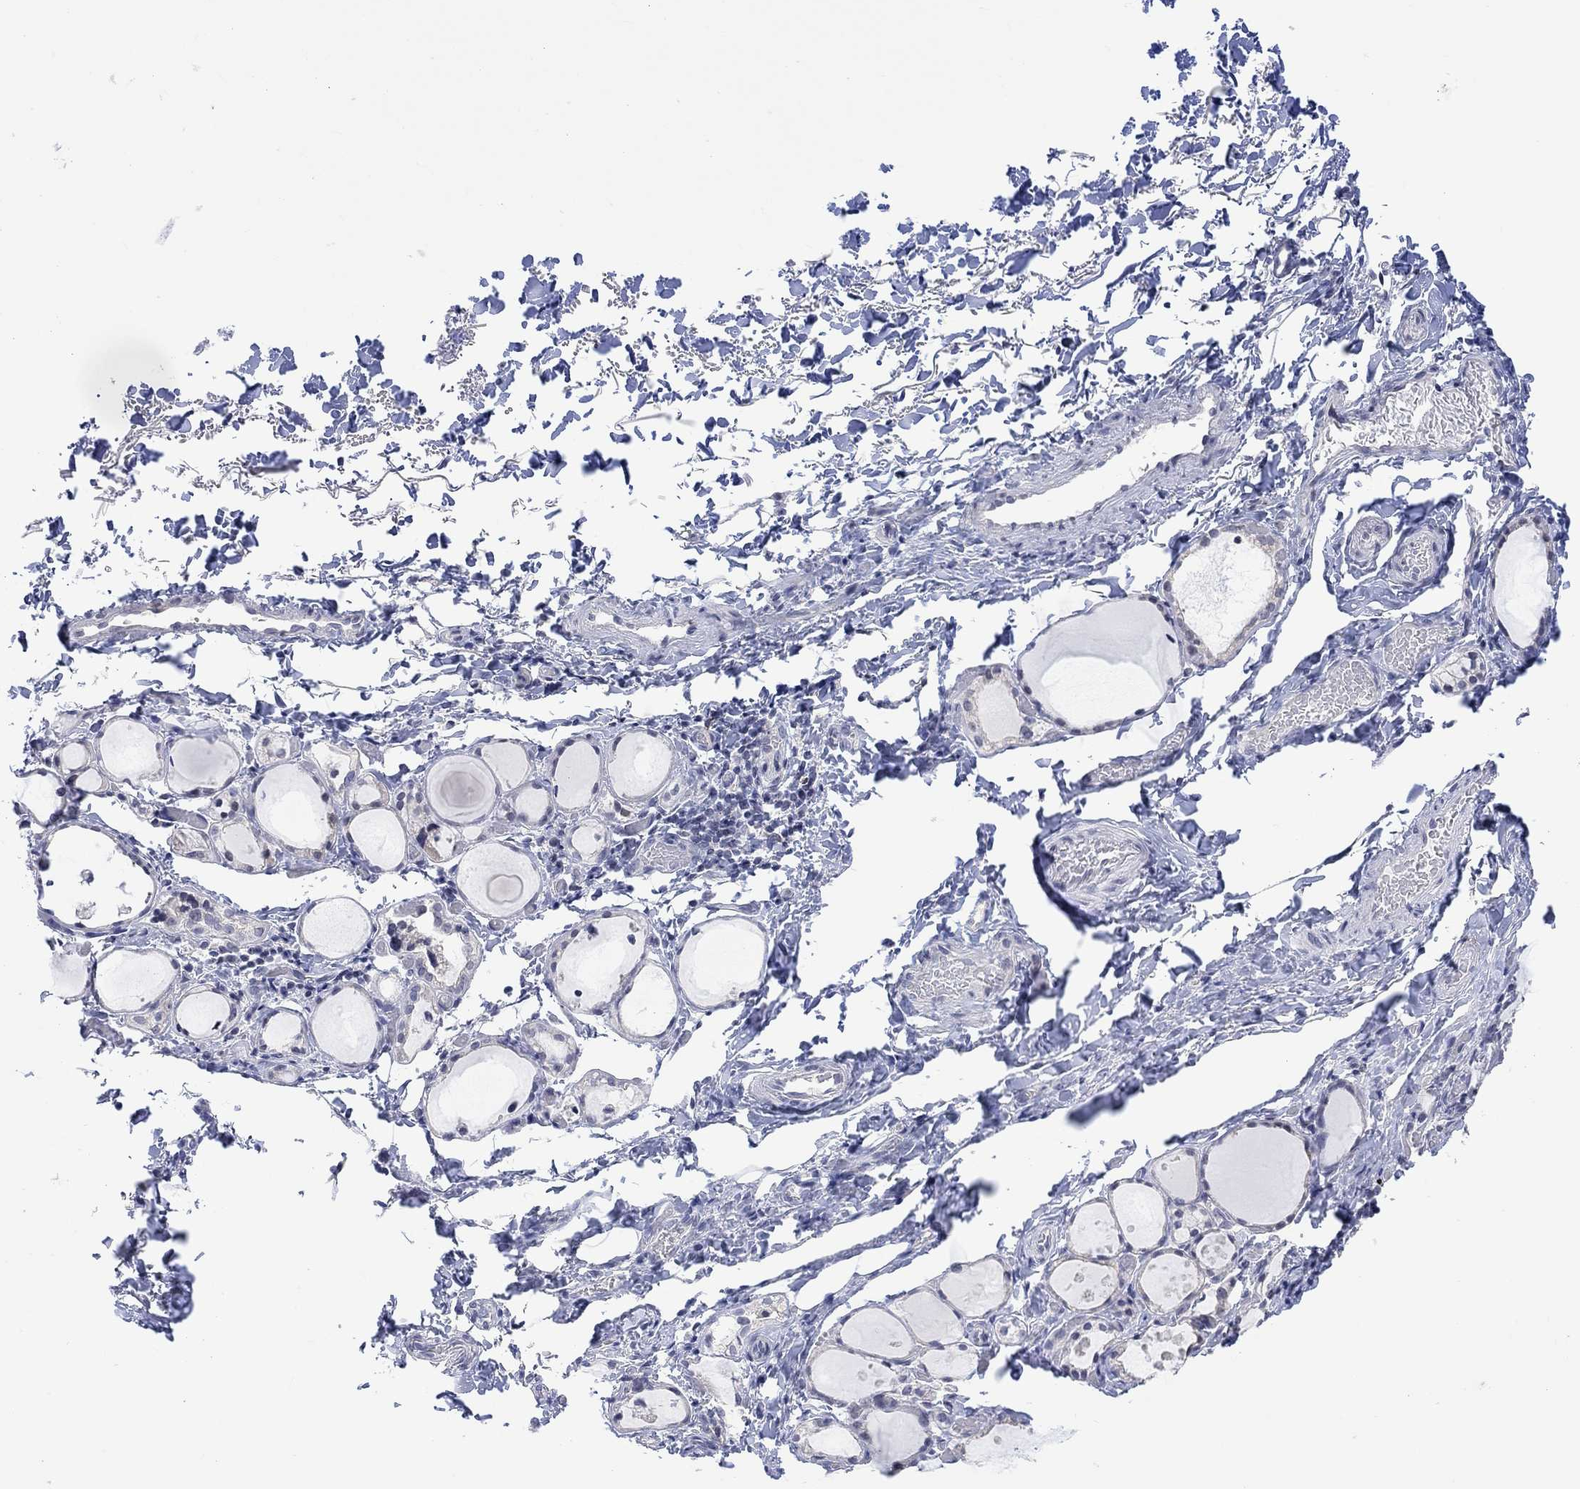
{"staining": {"intensity": "negative", "quantity": "none", "location": "none"}, "tissue": "thyroid gland", "cell_type": "Glandular cells", "image_type": "normal", "snomed": [{"axis": "morphology", "description": "Normal tissue, NOS"}, {"axis": "topography", "description": "Thyroid gland"}], "caption": "Immunohistochemical staining of normal human thyroid gland demonstrates no significant expression in glandular cells. (DAB immunohistochemistry (IHC) visualized using brightfield microscopy, high magnification).", "gene": "DCX", "patient": {"sex": "male", "age": 68}}